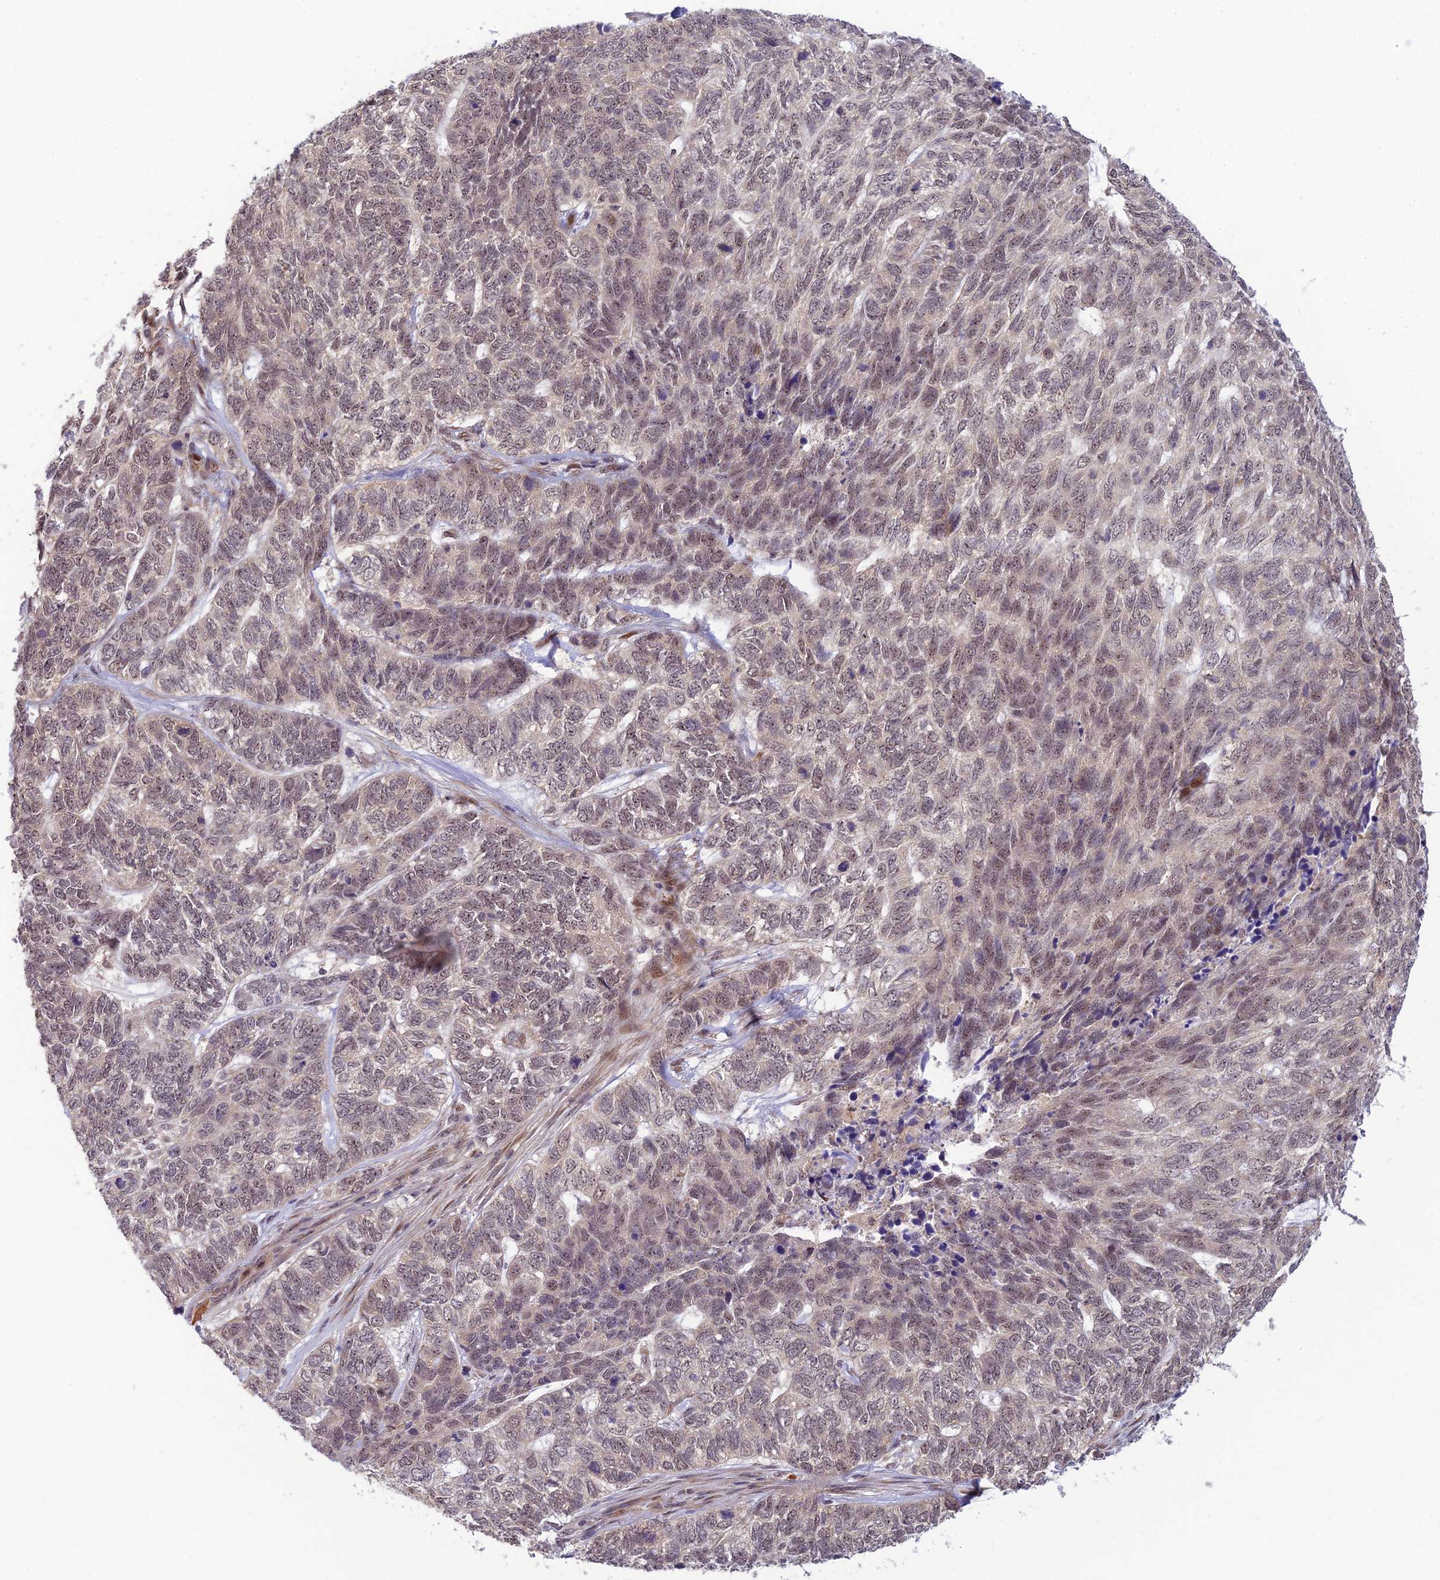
{"staining": {"intensity": "weak", "quantity": "25%-75%", "location": "nuclear"}, "tissue": "skin cancer", "cell_type": "Tumor cells", "image_type": "cancer", "snomed": [{"axis": "morphology", "description": "Basal cell carcinoma"}, {"axis": "topography", "description": "Skin"}], "caption": "This is an image of immunohistochemistry staining of basal cell carcinoma (skin), which shows weak expression in the nuclear of tumor cells.", "gene": "ASPDH", "patient": {"sex": "female", "age": 65}}